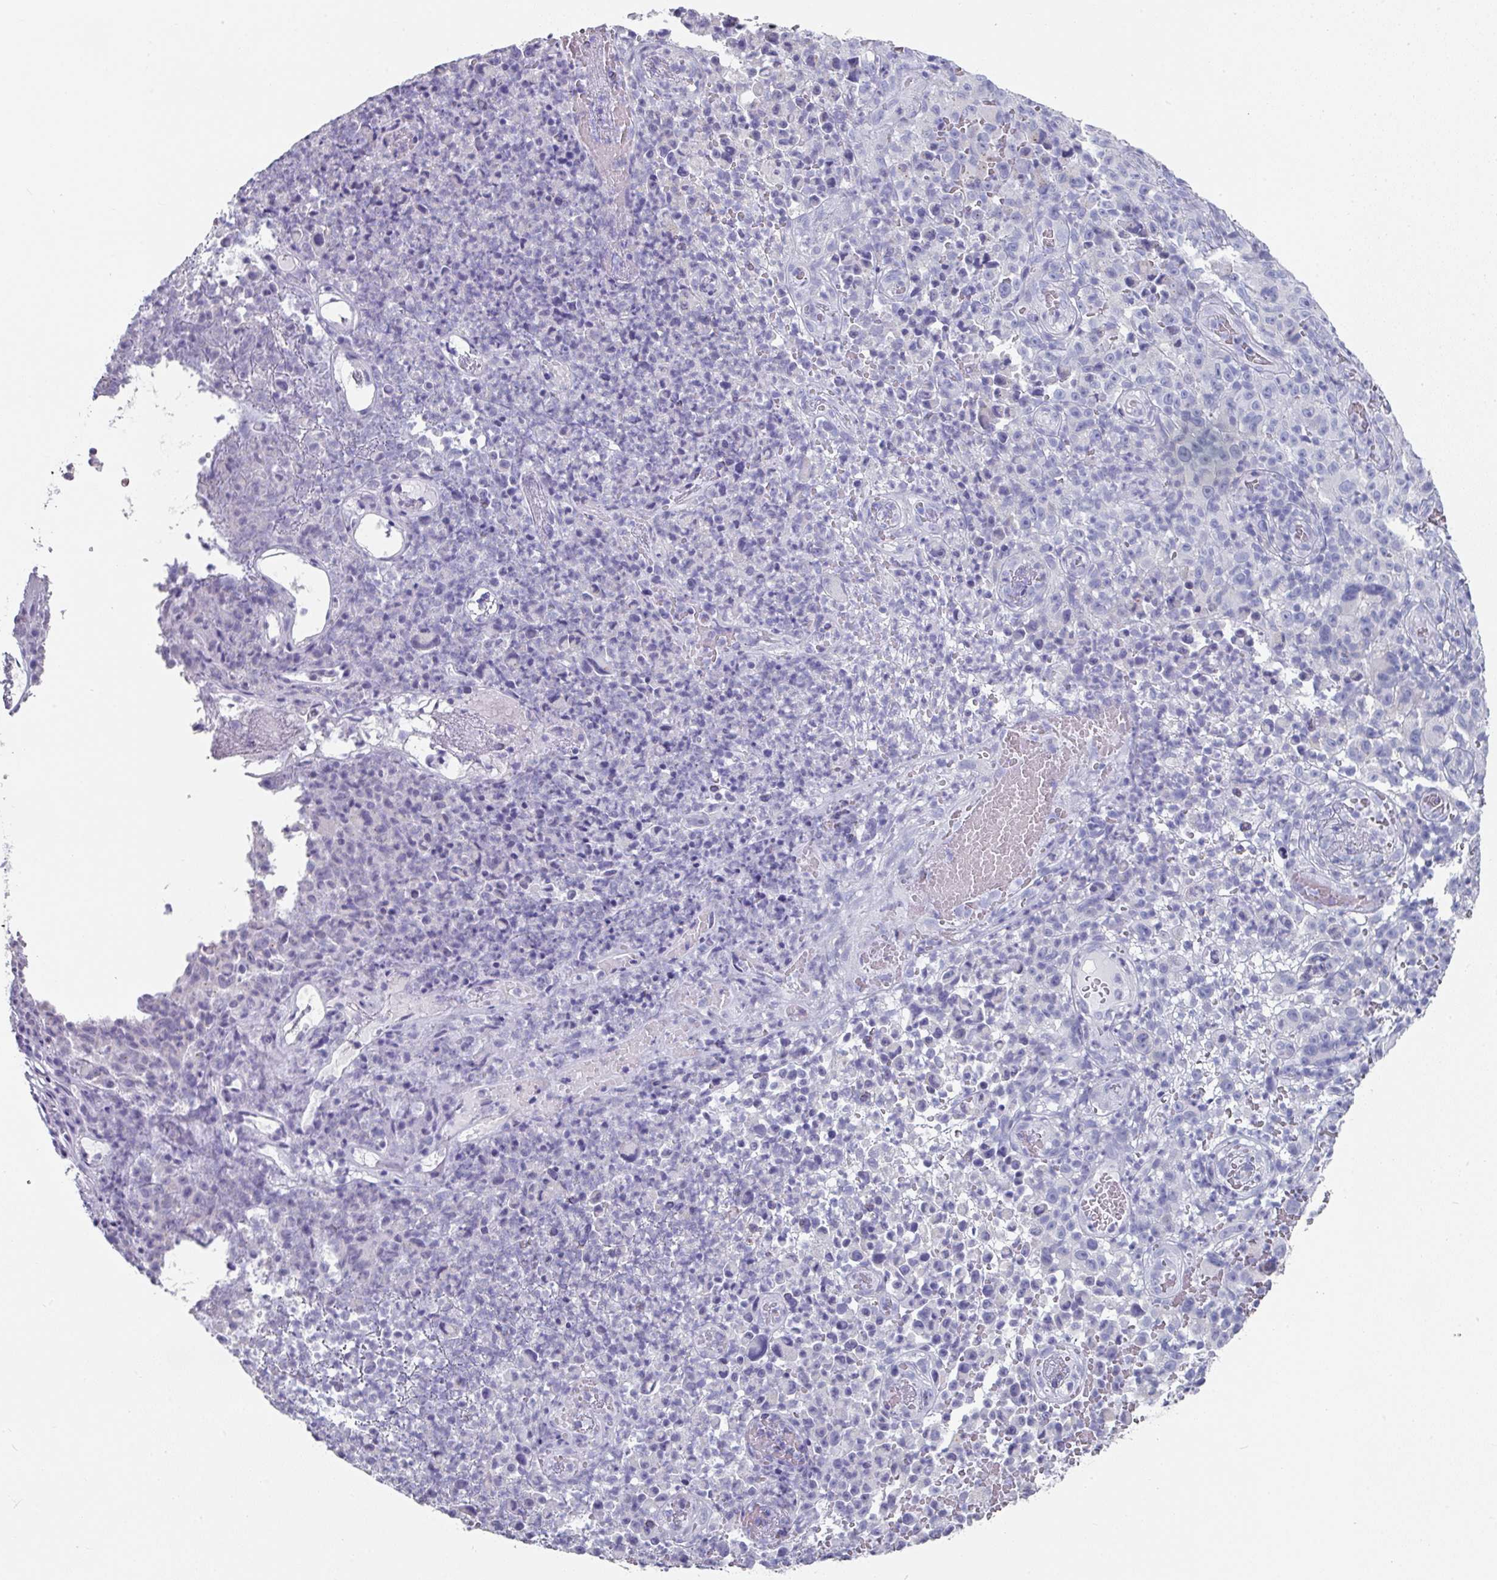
{"staining": {"intensity": "negative", "quantity": "none", "location": "none"}, "tissue": "melanoma", "cell_type": "Tumor cells", "image_type": "cancer", "snomed": [{"axis": "morphology", "description": "Malignant melanoma, NOS"}, {"axis": "topography", "description": "Skin"}], "caption": "Photomicrograph shows no protein staining in tumor cells of malignant melanoma tissue.", "gene": "SETBP1", "patient": {"sex": "female", "age": 82}}